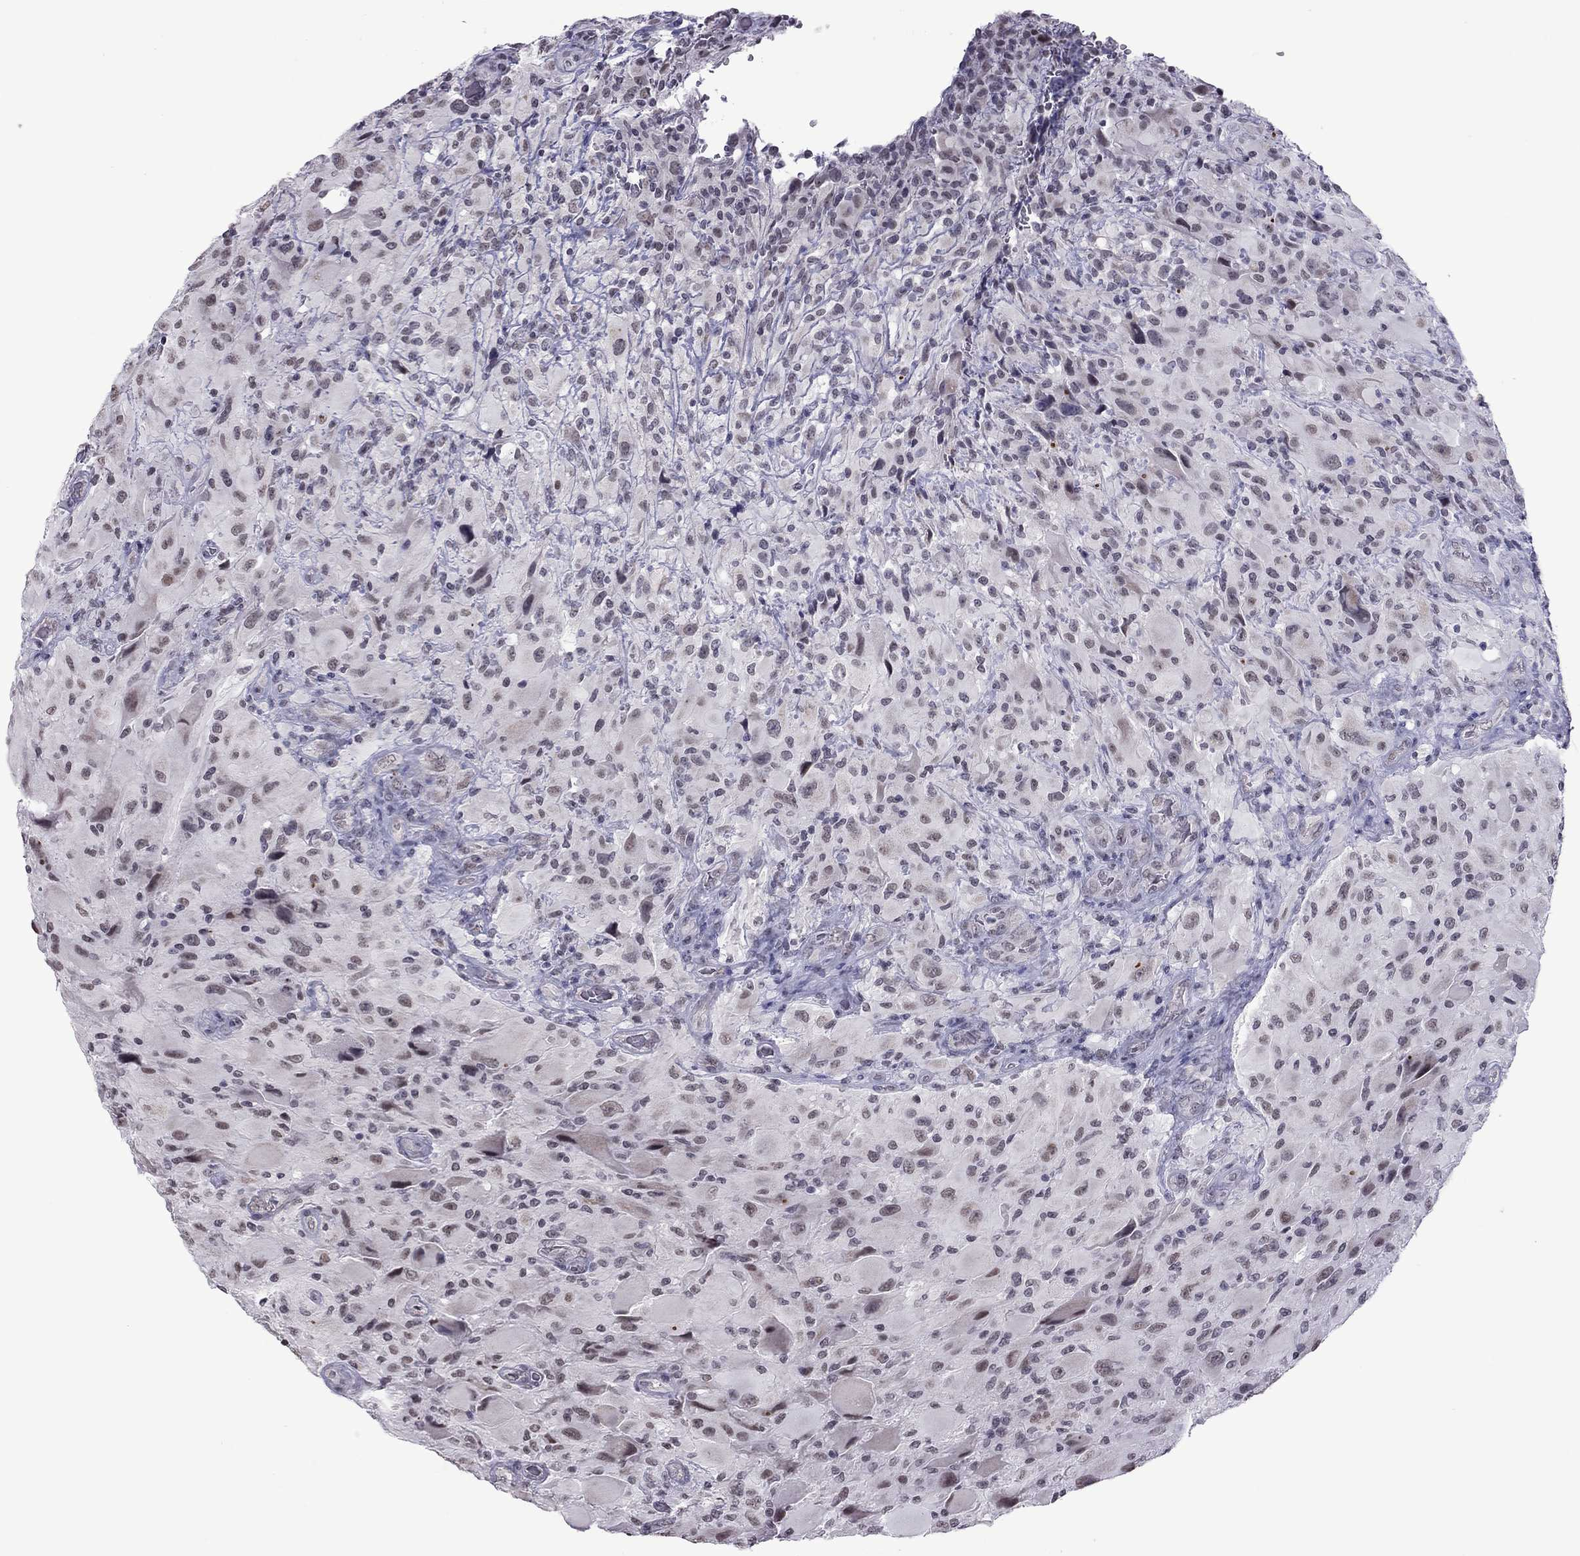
{"staining": {"intensity": "moderate", "quantity": "<25%", "location": "nuclear"}, "tissue": "glioma", "cell_type": "Tumor cells", "image_type": "cancer", "snomed": [{"axis": "morphology", "description": "Glioma, malignant, High grade"}, {"axis": "topography", "description": "Cerebral cortex"}], "caption": "Moderate nuclear expression for a protein is appreciated in about <25% of tumor cells of malignant glioma (high-grade) using IHC.", "gene": "PPP1R3A", "patient": {"sex": "male", "age": 35}}